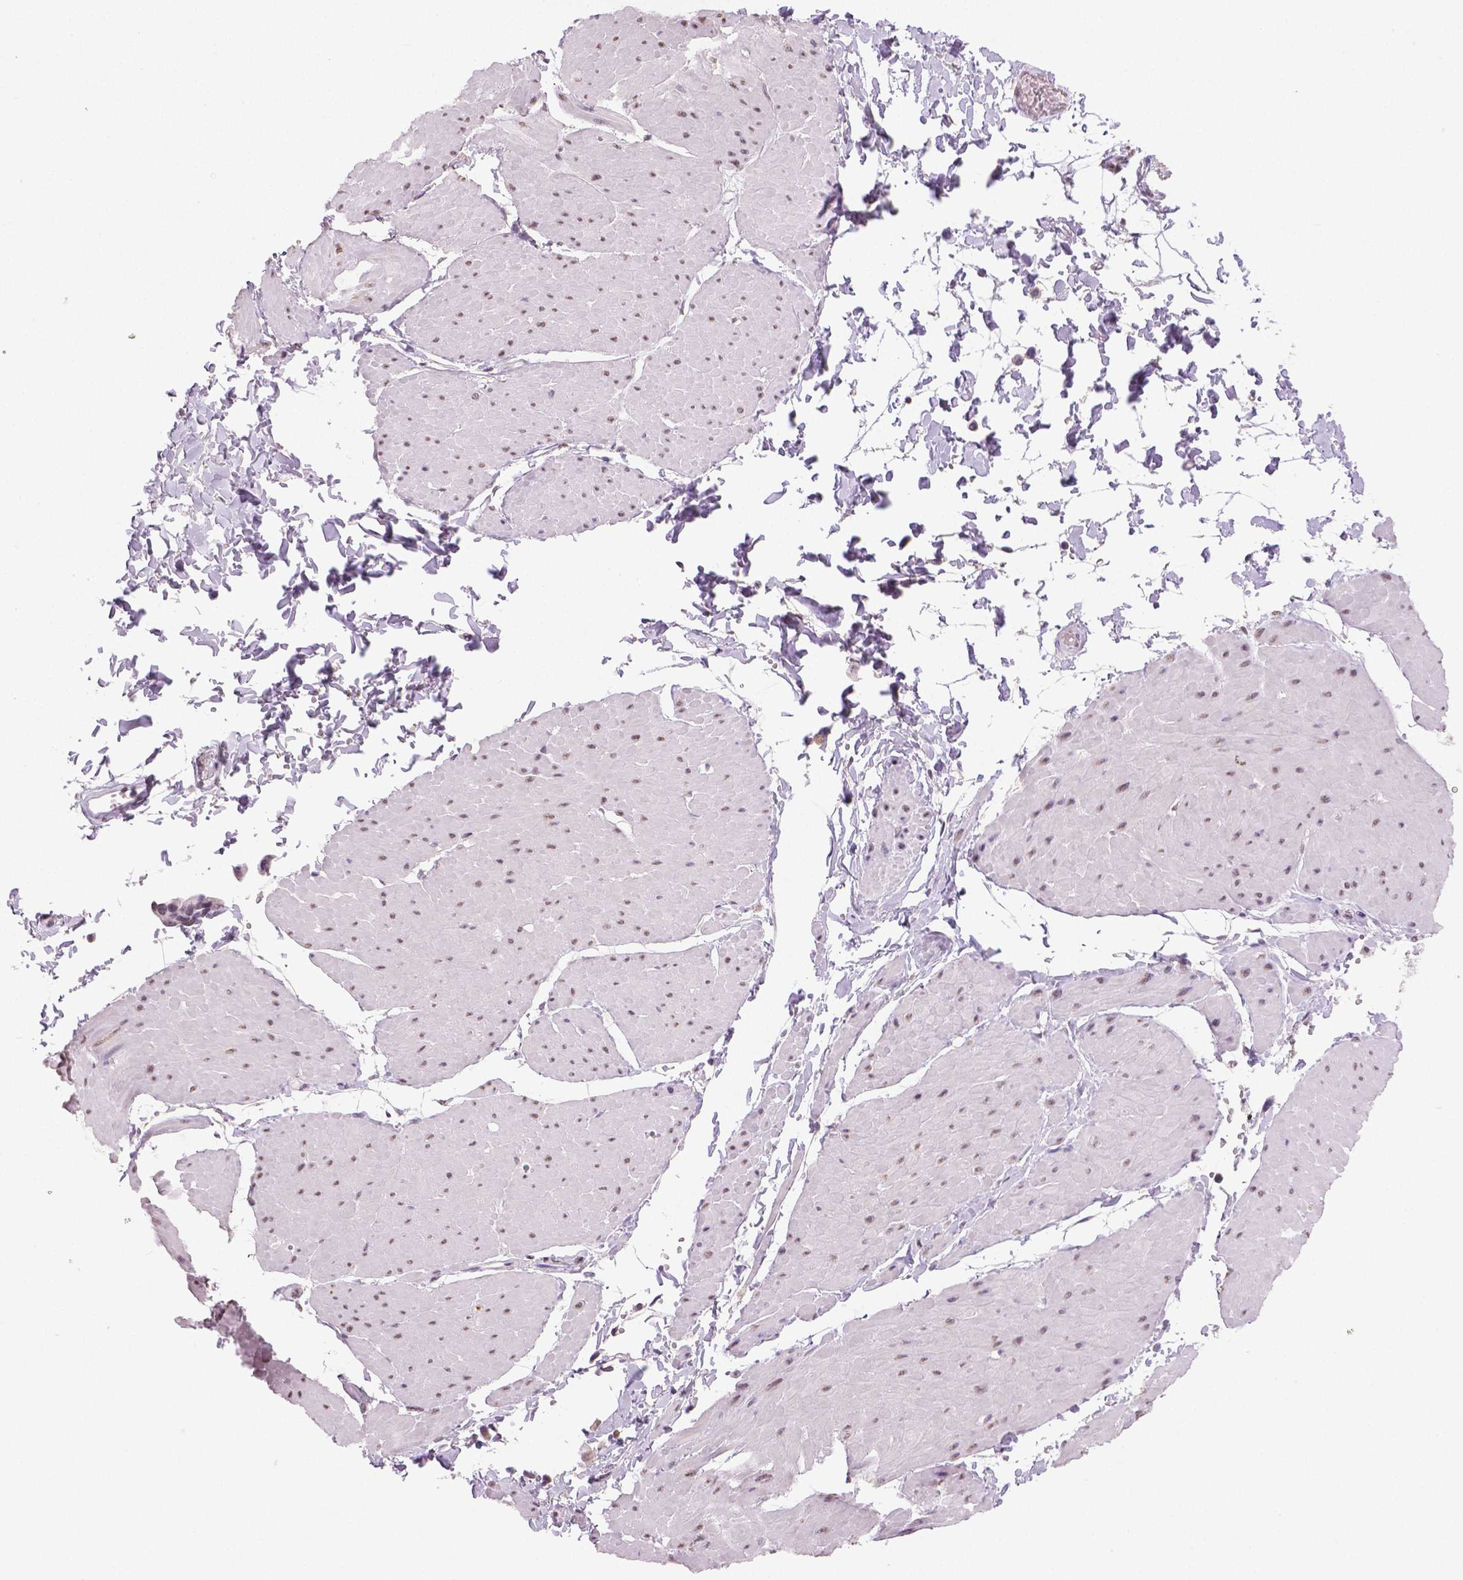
{"staining": {"intensity": "negative", "quantity": "none", "location": "none"}, "tissue": "adipose tissue", "cell_type": "Adipocytes", "image_type": "normal", "snomed": [{"axis": "morphology", "description": "Normal tissue, NOS"}, {"axis": "topography", "description": "Smooth muscle"}, {"axis": "topography", "description": "Peripheral nerve tissue"}], "caption": "This photomicrograph is of unremarkable adipose tissue stained with immunohistochemistry (IHC) to label a protein in brown with the nuclei are counter-stained blue. There is no expression in adipocytes.", "gene": "IGF2BP1", "patient": {"sex": "male", "age": 58}}